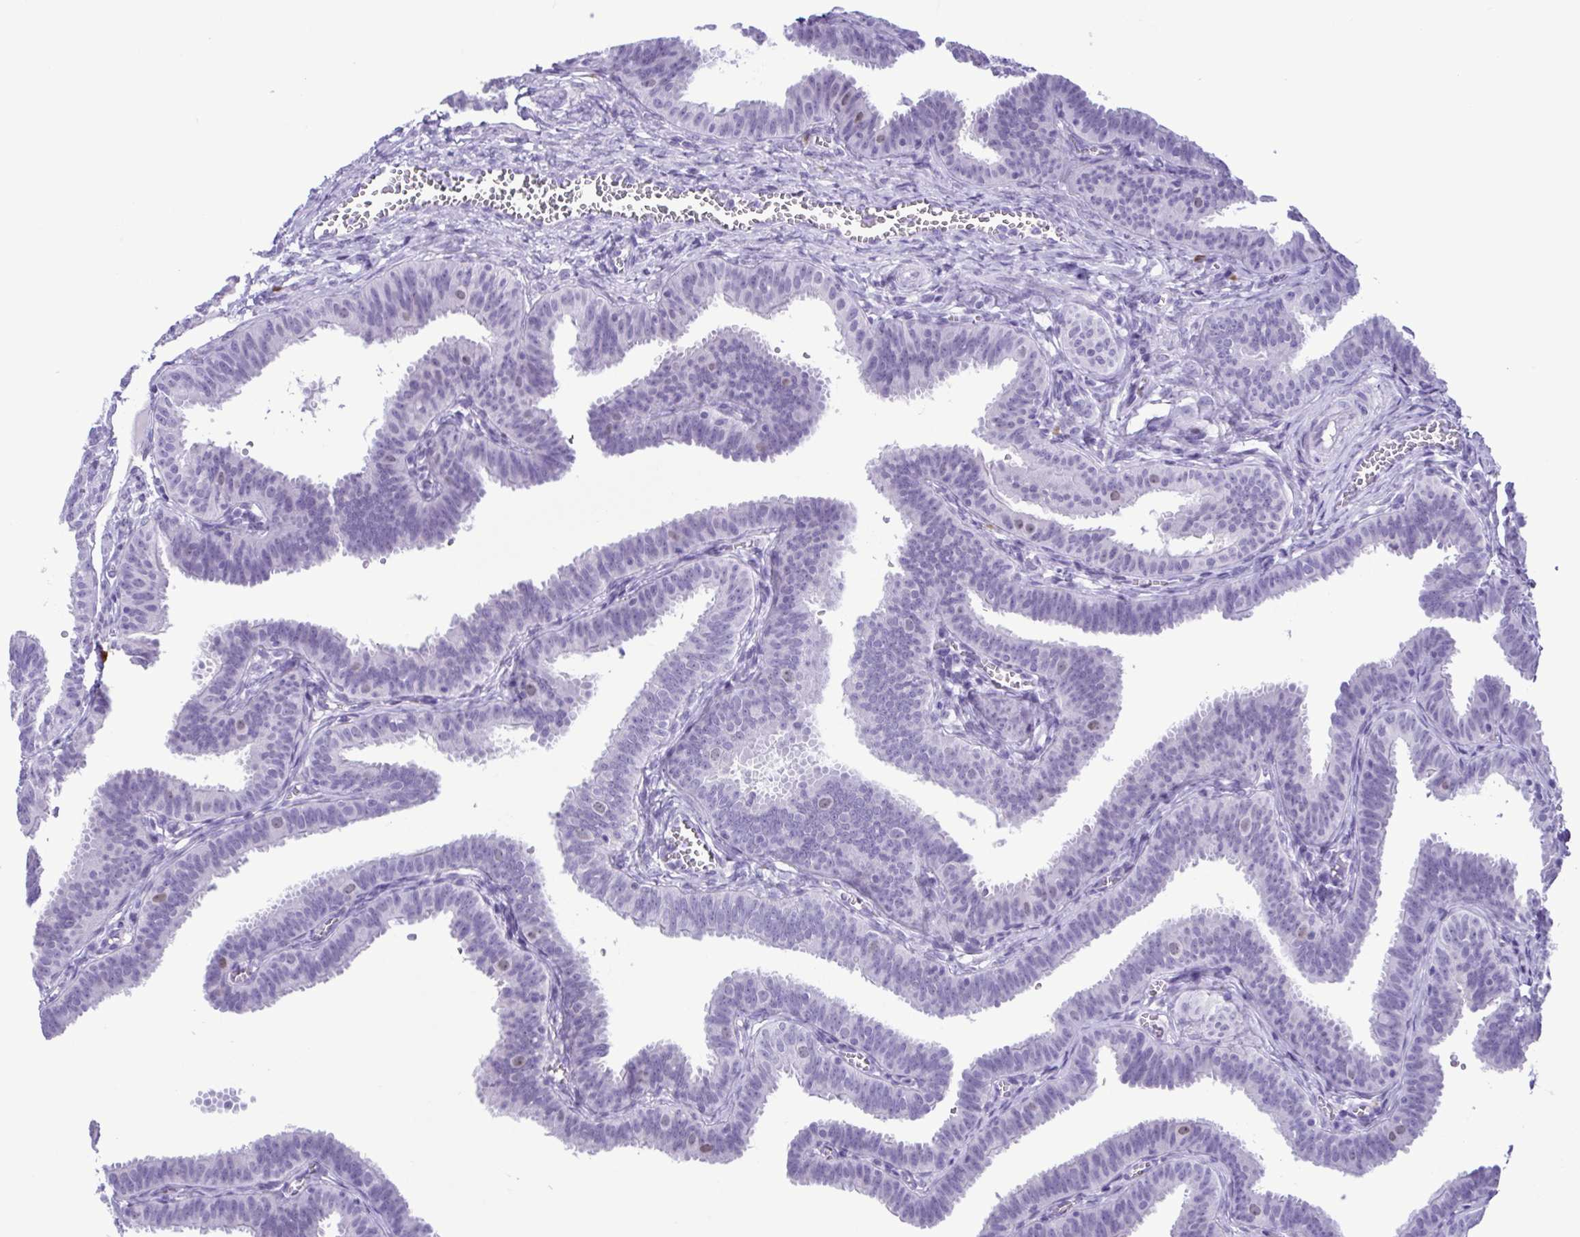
{"staining": {"intensity": "negative", "quantity": "none", "location": "none"}, "tissue": "fallopian tube", "cell_type": "Glandular cells", "image_type": "normal", "snomed": [{"axis": "morphology", "description": "Normal tissue, NOS"}, {"axis": "topography", "description": "Fallopian tube"}], "caption": "Immunohistochemistry of normal fallopian tube displays no staining in glandular cells.", "gene": "SPATA16", "patient": {"sex": "female", "age": 25}}